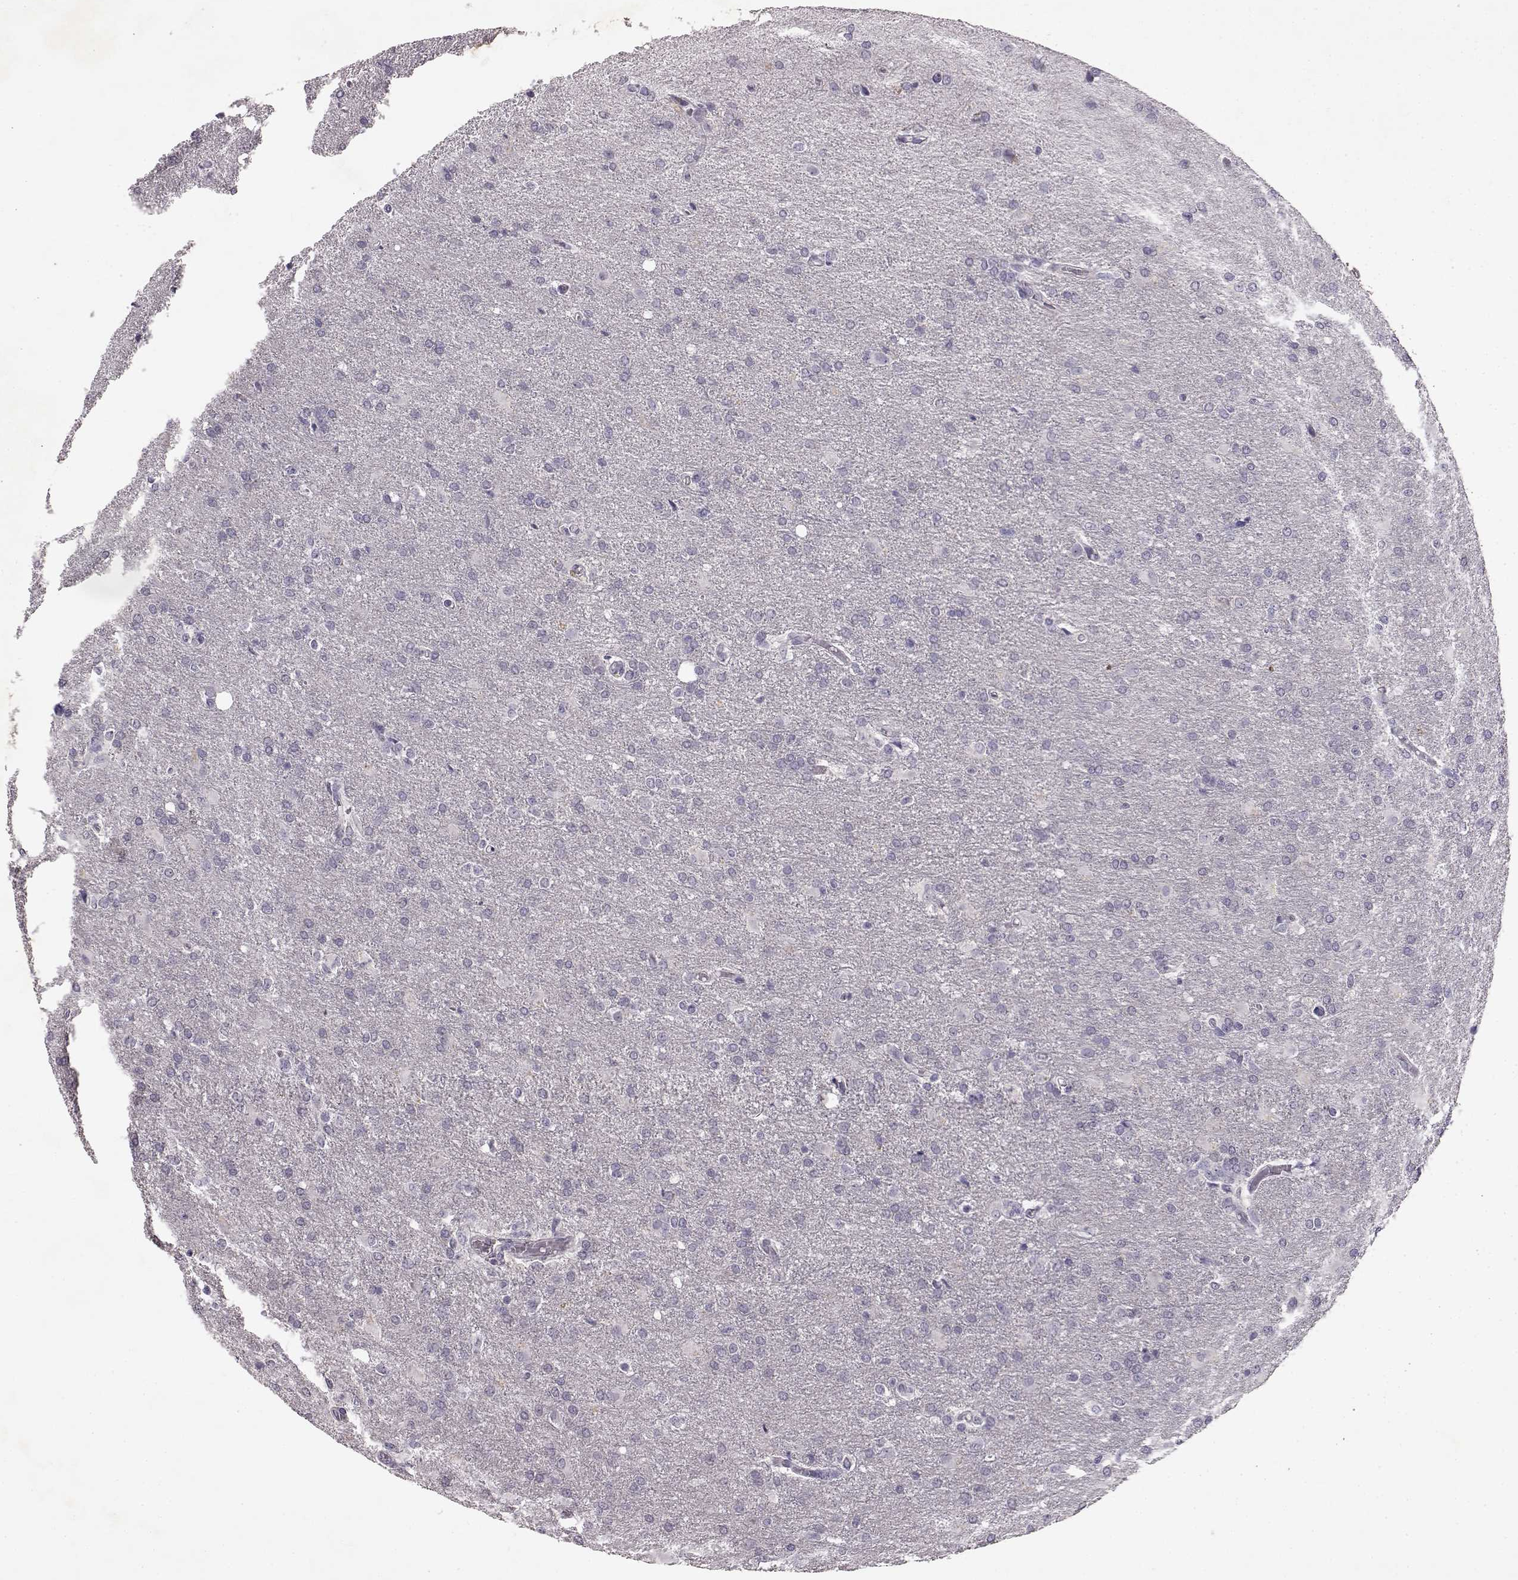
{"staining": {"intensity": "negative", "quantity": "none", "location": "none"}, "tissue": "glioma", "cell_type": "Tumor cells", "image_type": "cancer", "snomed": [{"axis": "morphology", "description": "Glioma, malignant, High grade"}, {"axis": "topography", "description": "Brain"}], "caption": "Tumor cells are negative for protein expression in human malignant glioma (high-grade).", "gene": "SPAG17", "patient": {"sex": "male", "age": 68}}